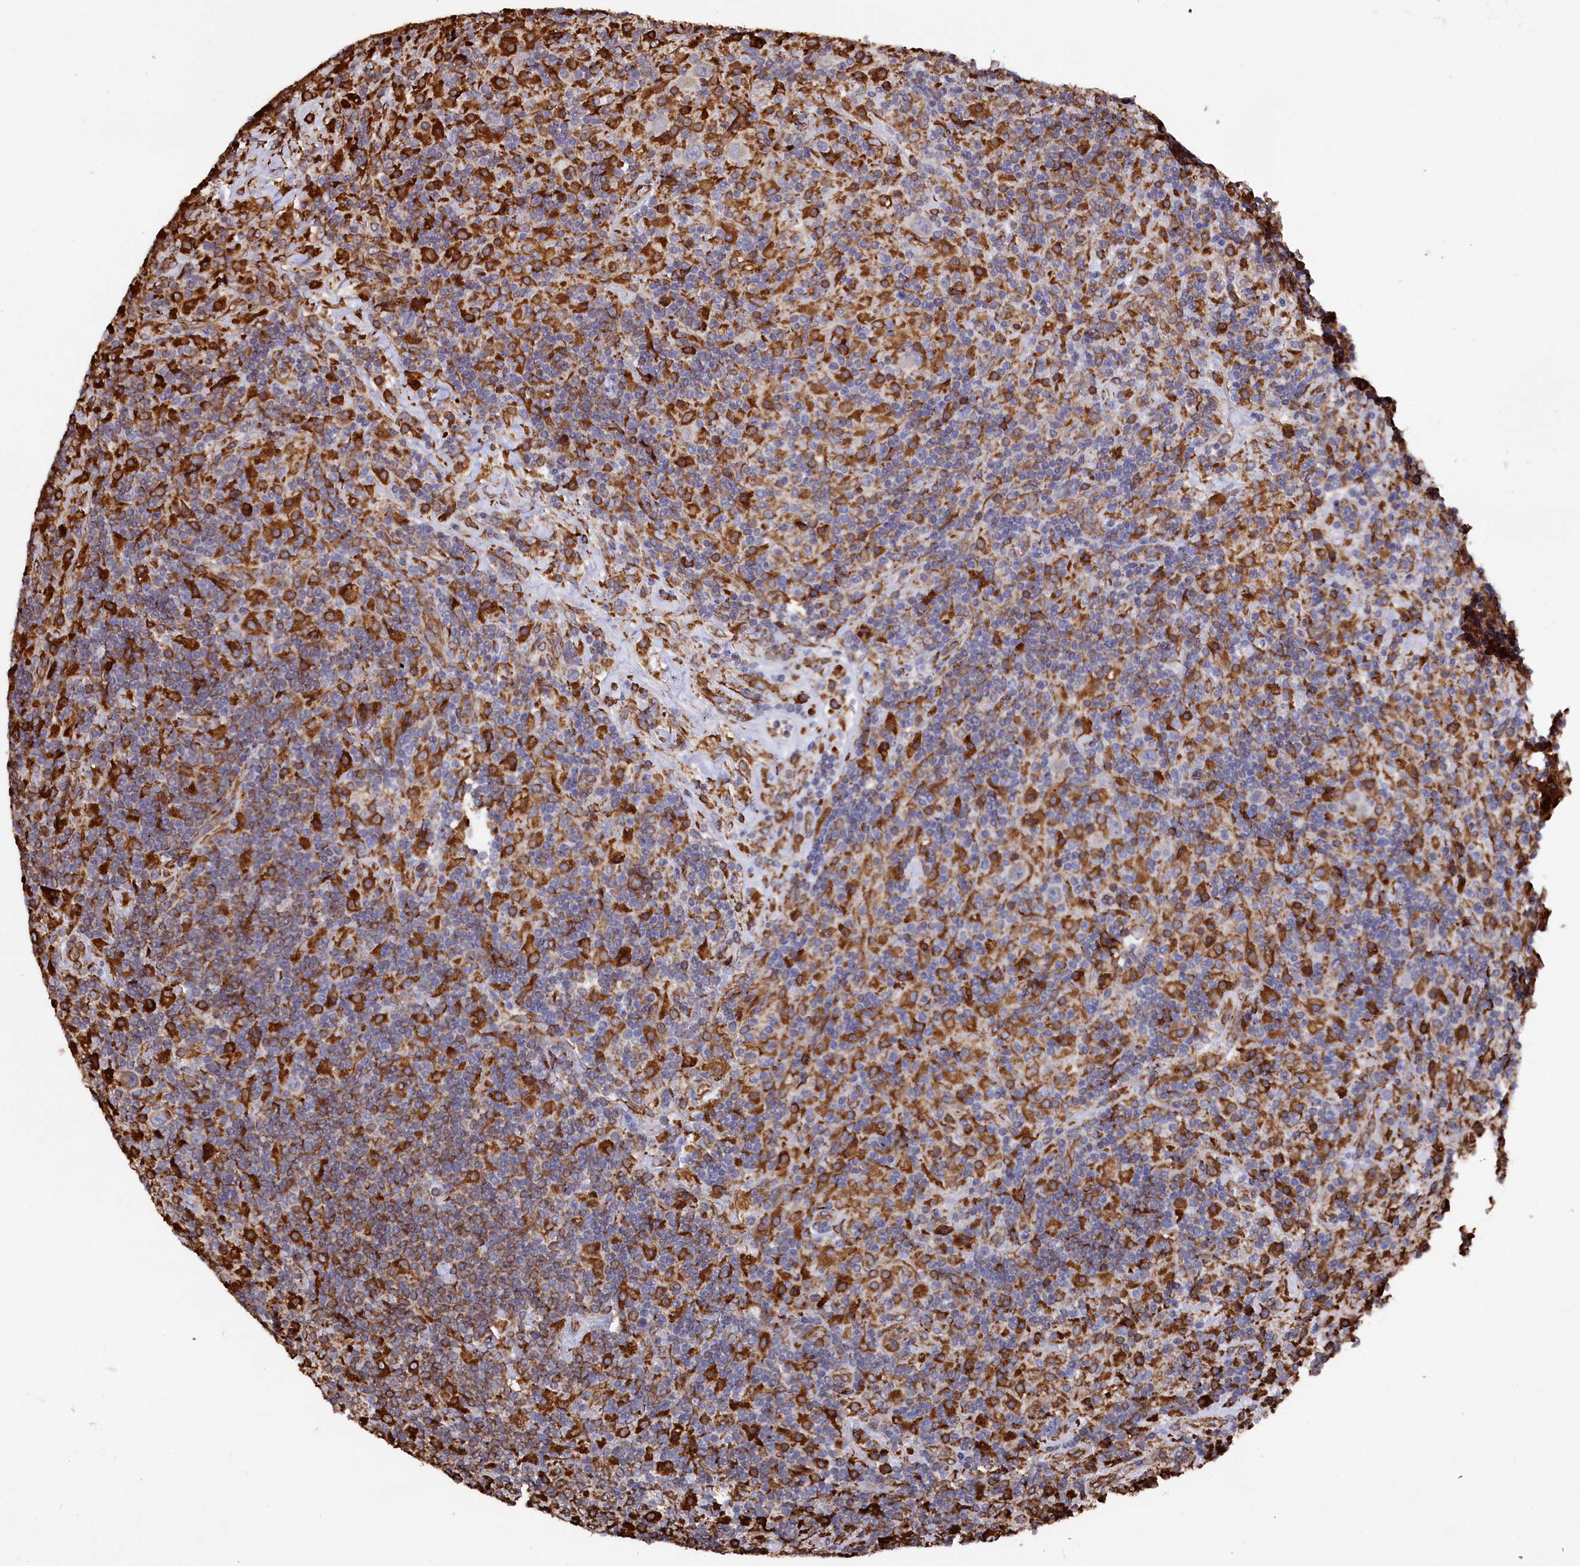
{"staining": {"intensity": "negative", "quantity": "none", "location": "none"}, "tissue": "lymphoma", "cell_type": "Tumor cells", "image_type": "cancer", "snomed": [{"axis": "morphology", "description": "Hodgkin's disease, NOS"}, {"axis": "topography", "description": "Lymph node"}], "caption": "This is a histopathology image of immunohistochemistry (IHC) staining of Hodgkin's disease, which shows no positivity in tumor cells.", "gene": "NEURL1B", "patient": {"sex": "male", "age": 70}}